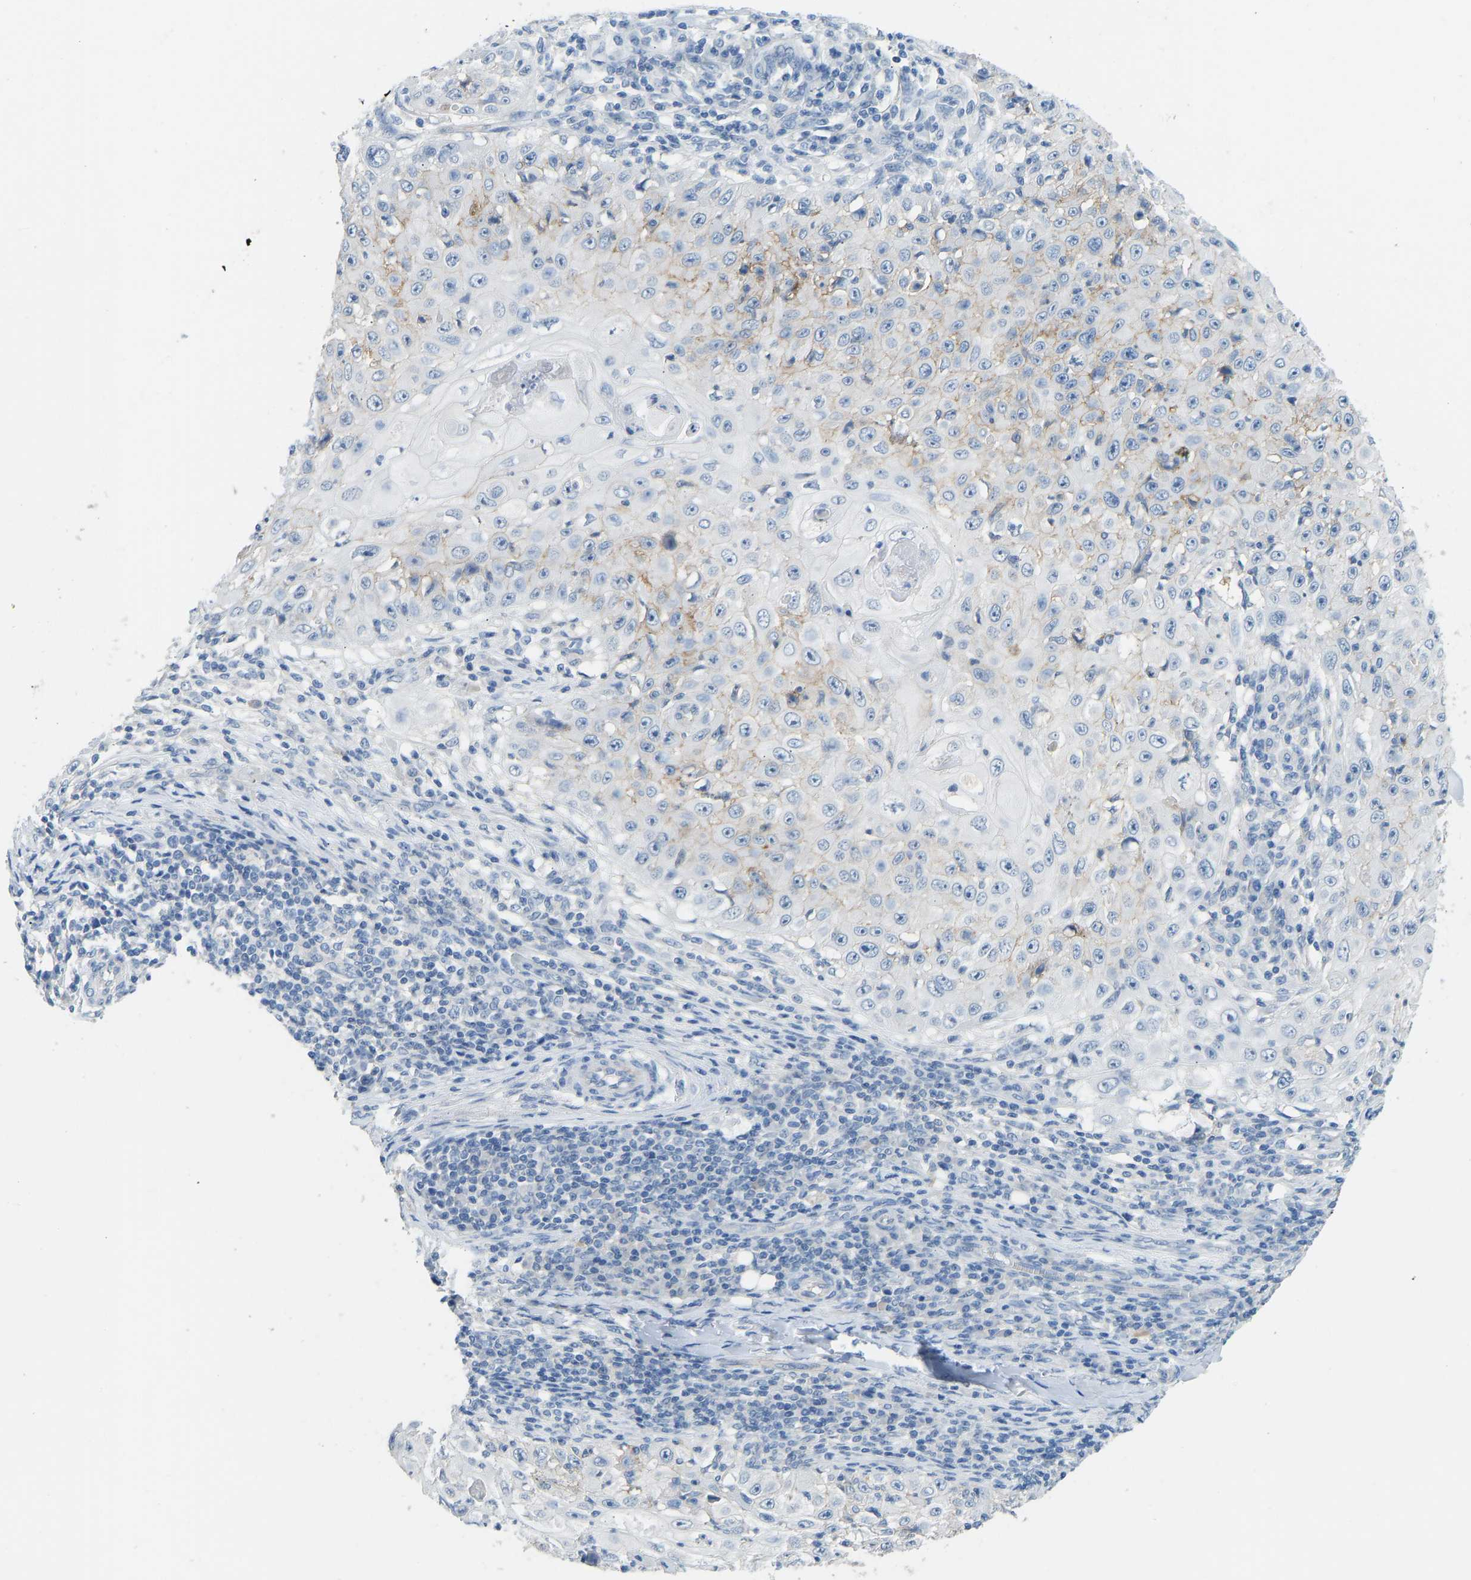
{"staining": {"intensity": "moderate", "quantity": "<25%", "location": "cytoplasmic/membranous"}, "tissue": "skin cancer", "cell_type": "Tumor cells", "image_type": "cancer", "snomed": [{"axis": "morphology", "description": "Squamous cell carcinoma, NOS"}, {"axis": "topography", "description": "Skin"}], "caption": "This histopathology image shows immunohistochemistry (IHC) staining of squamous cell carcinoma (skin), with low moderate cytoplasmic/membranous positivity in approximately <25% of tumor cells.", "gene": "ATP1A1", "patient": {"sex": "male", "age": 86}}